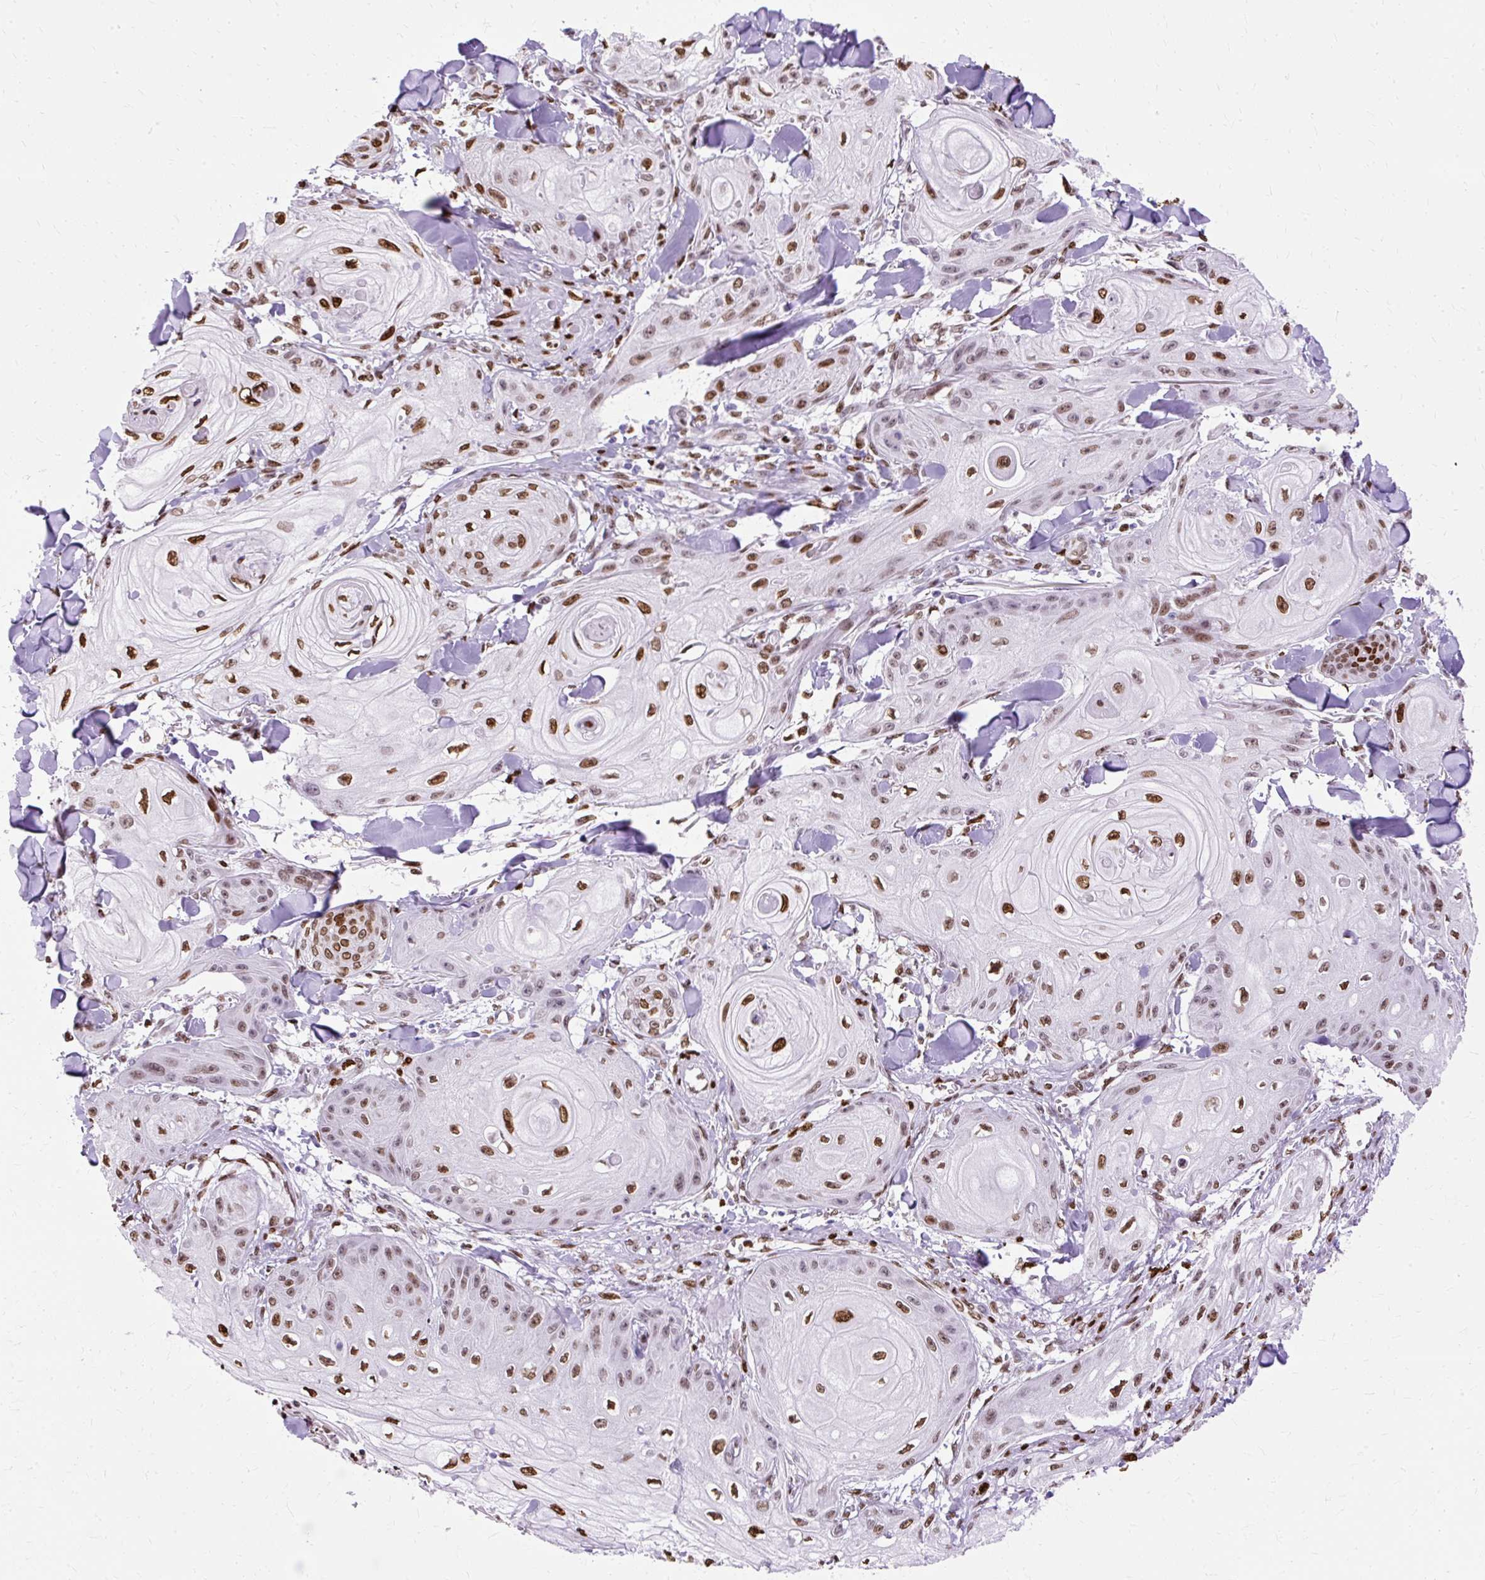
{"staining": {"intensity": "strong", "quantity": ">75%", "location": "nuclear"}, "tissue": "skin cancer", "cell_type": "Tumor cells", "image_type": "cancer", "snomed": [{"axis": "morphology", "description": "Squamous cell carcinoma, NOS"}, {"axis": "topography", "description": "Skin"}], "caption": "Tumor cells display strong nuclear positivity in approximately >75% of cells in skin cancer (squamous cell carcinoma). The protein is shown in brown color, while the nuclei are stained blue.", "gene": "TMEM184C", "patient": {"sex": "male", "age": 74}}